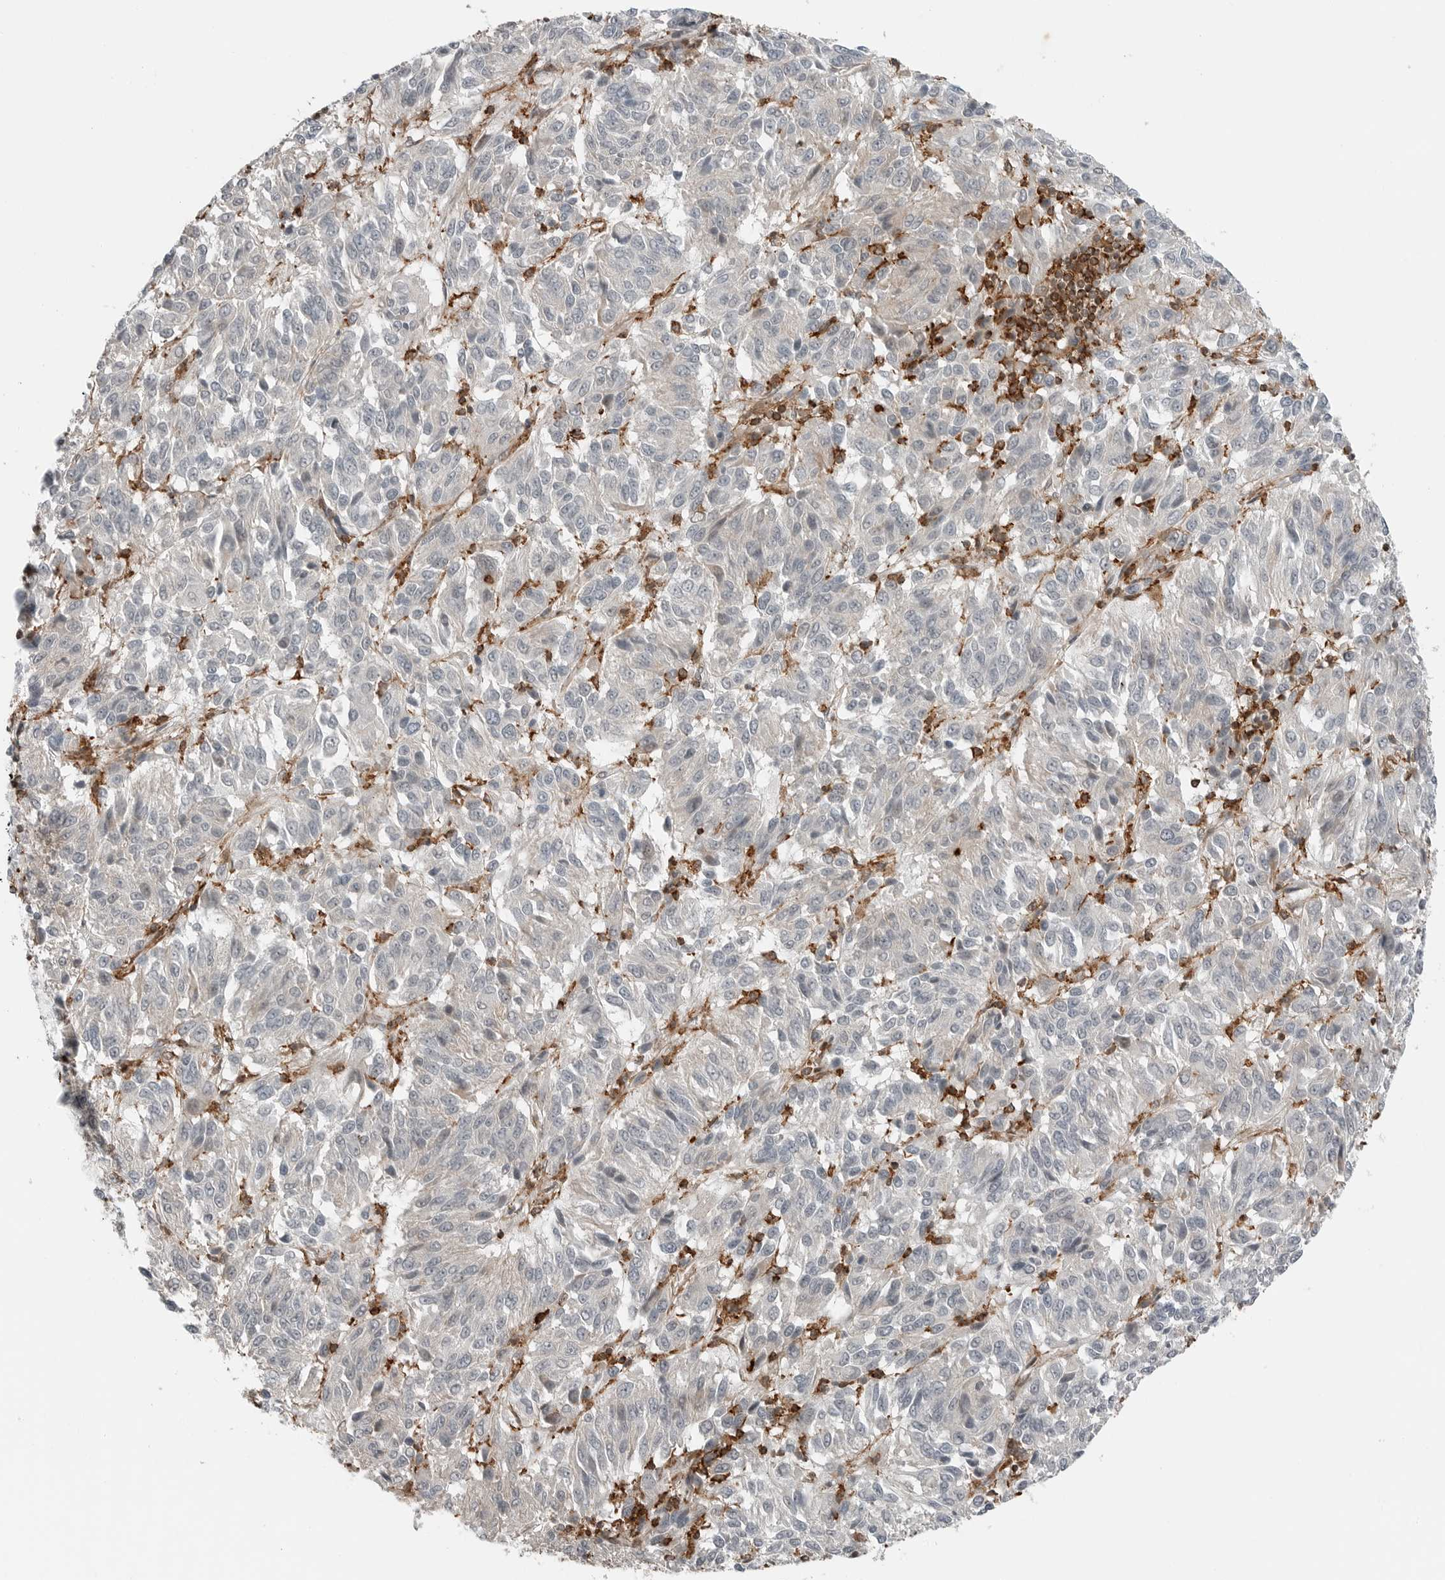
{"staining": {"intensity": "negative", "quantity": "none", "location": "none"}, "tissue": "melanoma", "cell_type": "Tumor cells", "image_type": "cancer", "snomed": [{"axis": "morphology", "description": "Malignant melanoma, Metastatic site"}, {"axis": "topography", "description": "Lung"}], "caption": "Tumor cells are negative for protein expression in human malignant melanoma (metastatic site).", "gene": "LEFTY2", "patient": {"sex": "male", "age": 64}}